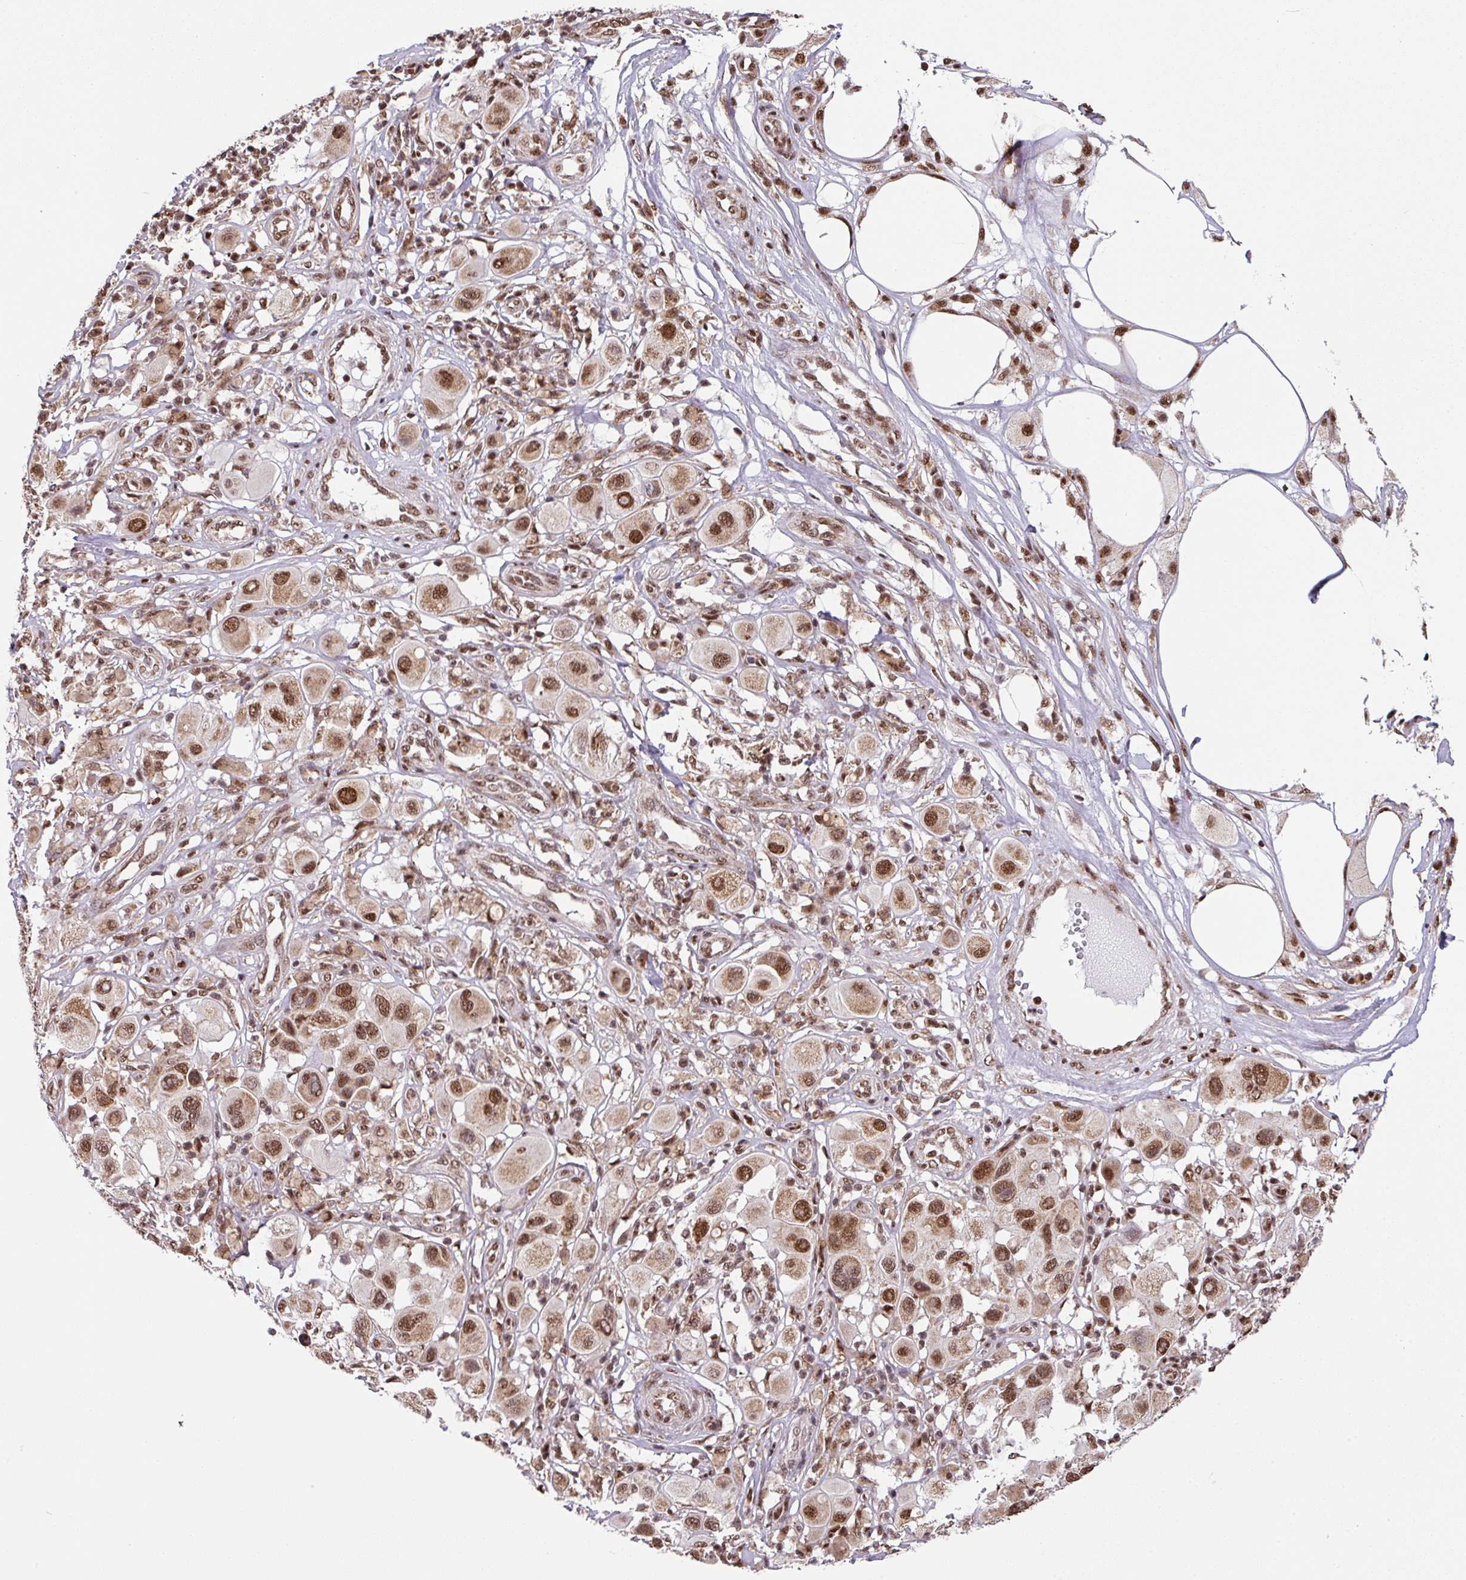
{"staining": {"intensity": "strong", "quantity": ">75%", "location": "nuclear"}, "tissue": "melanoma", "cell_type": "Tumor cells", "image_type": "cancer", "snomed": [{"axis": "morphology", "description": "Malignant melanoma, Metastatic site"}, {"axis": "topography", "description": "Skin"}], "caption": "Melanoma stained for a protein (brown) demonstrates strong nuclear positive positivity in about >75% of tumor cells.", "gene": "PLK1", "patient": {"sex": "male", "age": 41}}